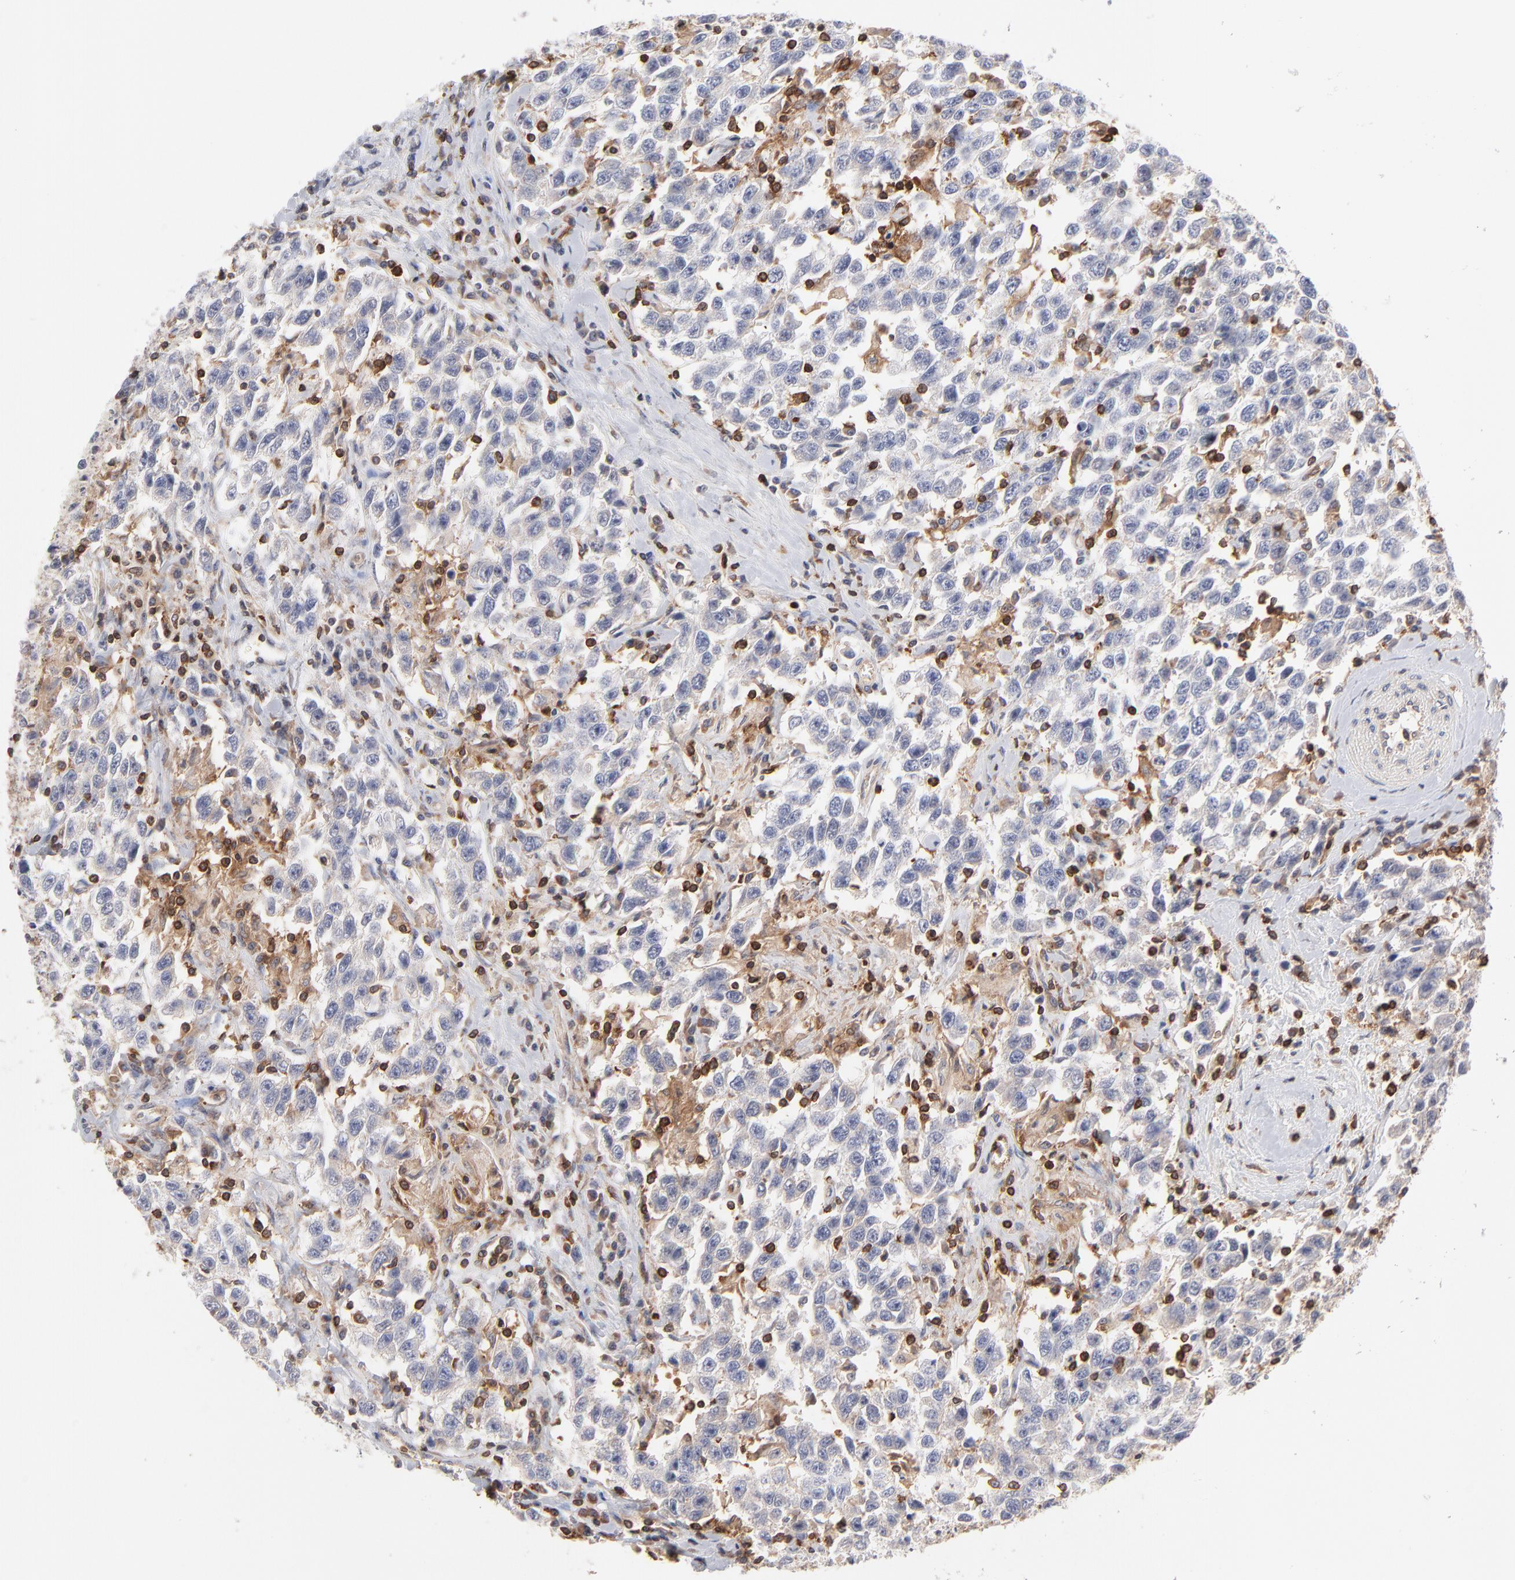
{"staining": {"intensity": "negative", "quantity": "none", "location": "none"}, "tissue": "testis cancer", "cell_type": "Tumor cells", "image_type": "cancer", "snomed": [{"axis": "morphology", "description": "Seminoma, NOS"}, {"axis": "topography", "description": "Testis"}], "caption": "Immunohistochemical staining of seminoma (testis) displays no significant staining in tumor cells.", "gene": "WIPF1", "patient": {"sex": "male", "age": 41}}